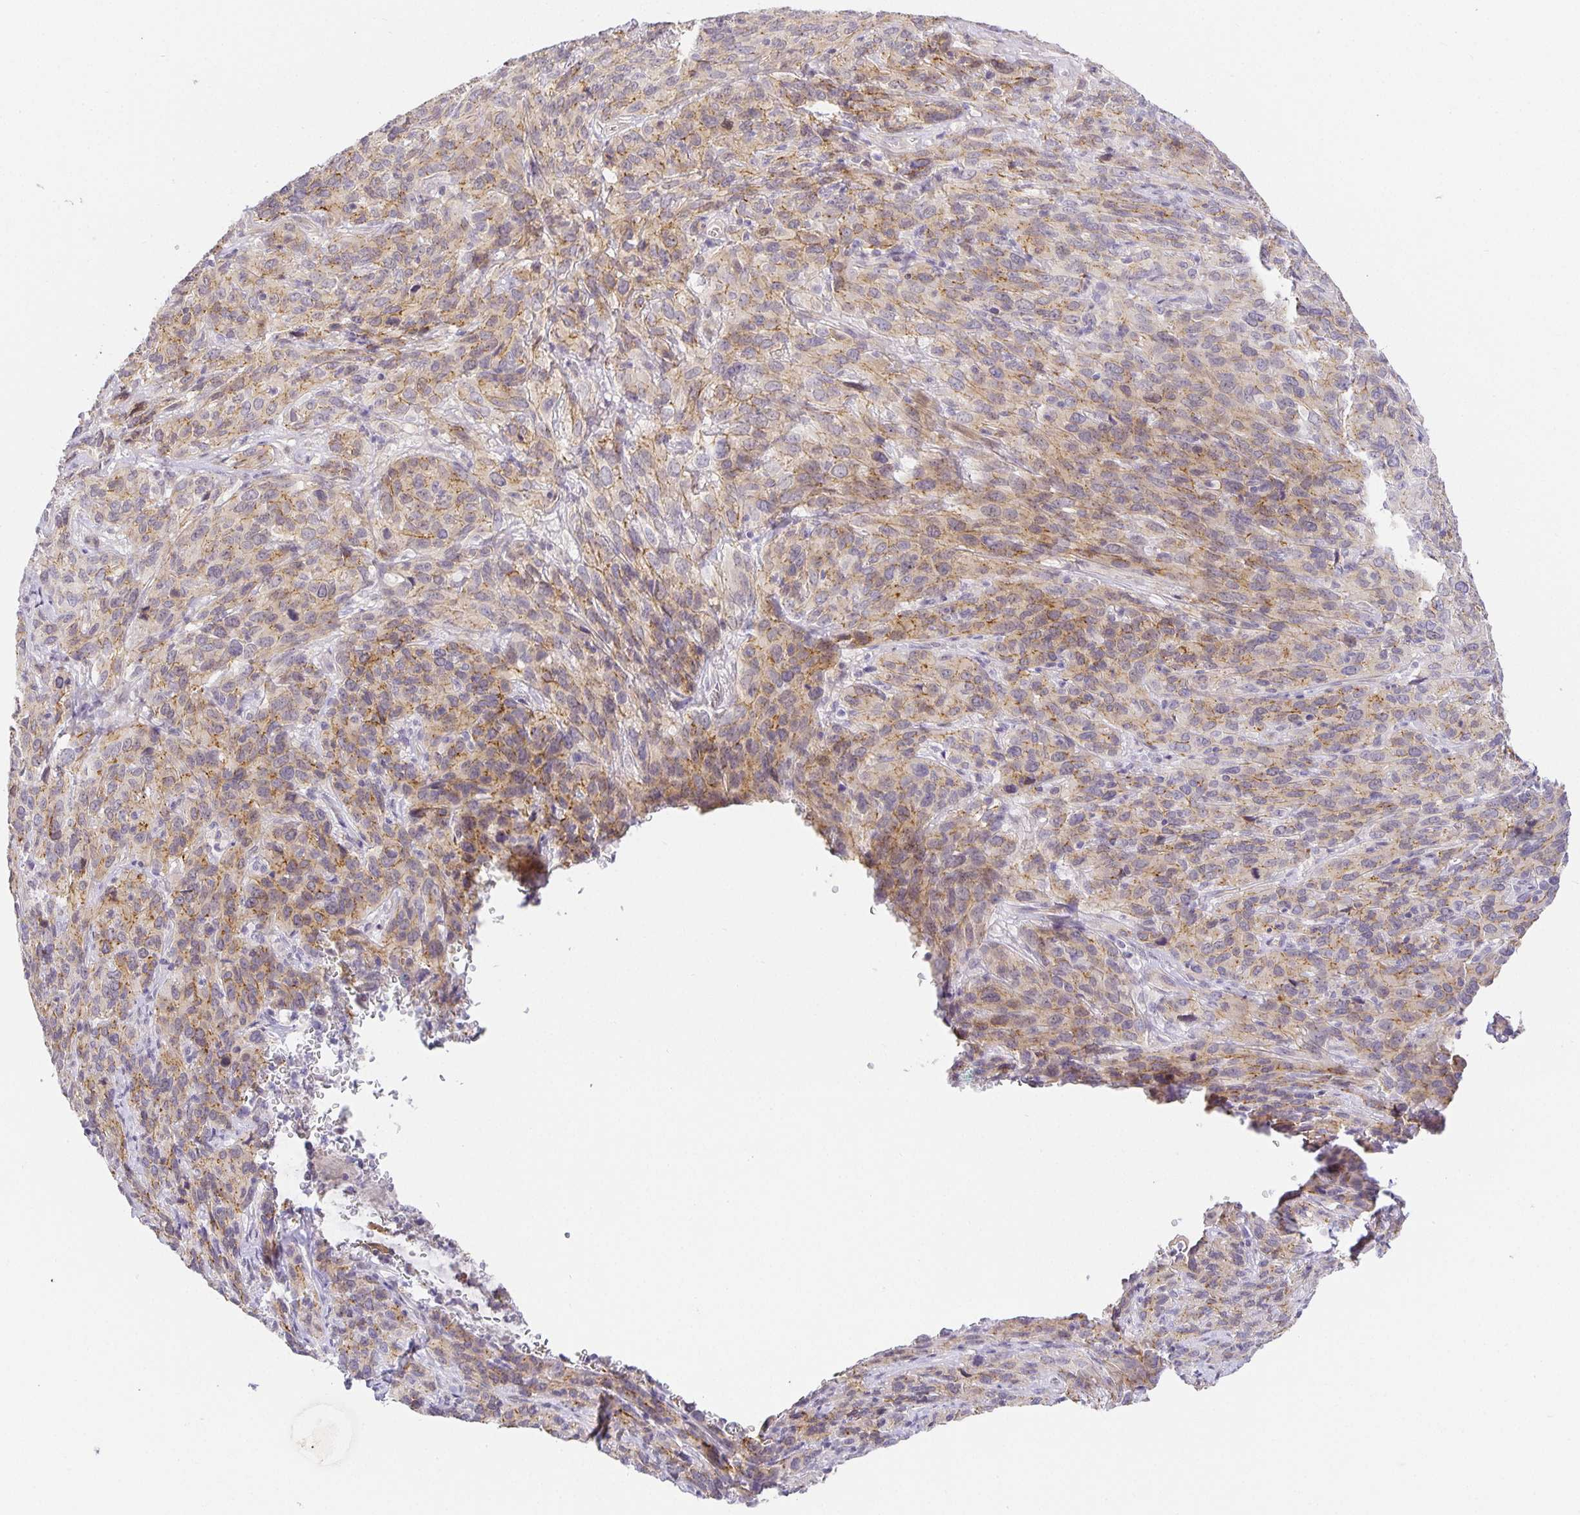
{"staining": {"intensity": "weak", "quantity": "25%-75%", "location": "cytoplasmic/membranous"}, "tissue": "cervical cancer", "cell_type": "Tumor cells", "image_type": "cancer", "snomed": [{"axis": "morphology", "description": "Squamous cell carcinoma, NOS"}, {"axis": "topography", "description": "Cervix"}], "caption": "Immunohistochemical staining of cervical squamous cell carcinoma shows low levels of weak cytoplasmic/membranous protein staining in about 25%-75% of tumor cells. (IHC, brightfield microscopy, high magnification).", "gene": "TJP3", "patient": {"sex": "female", "age": 51}}